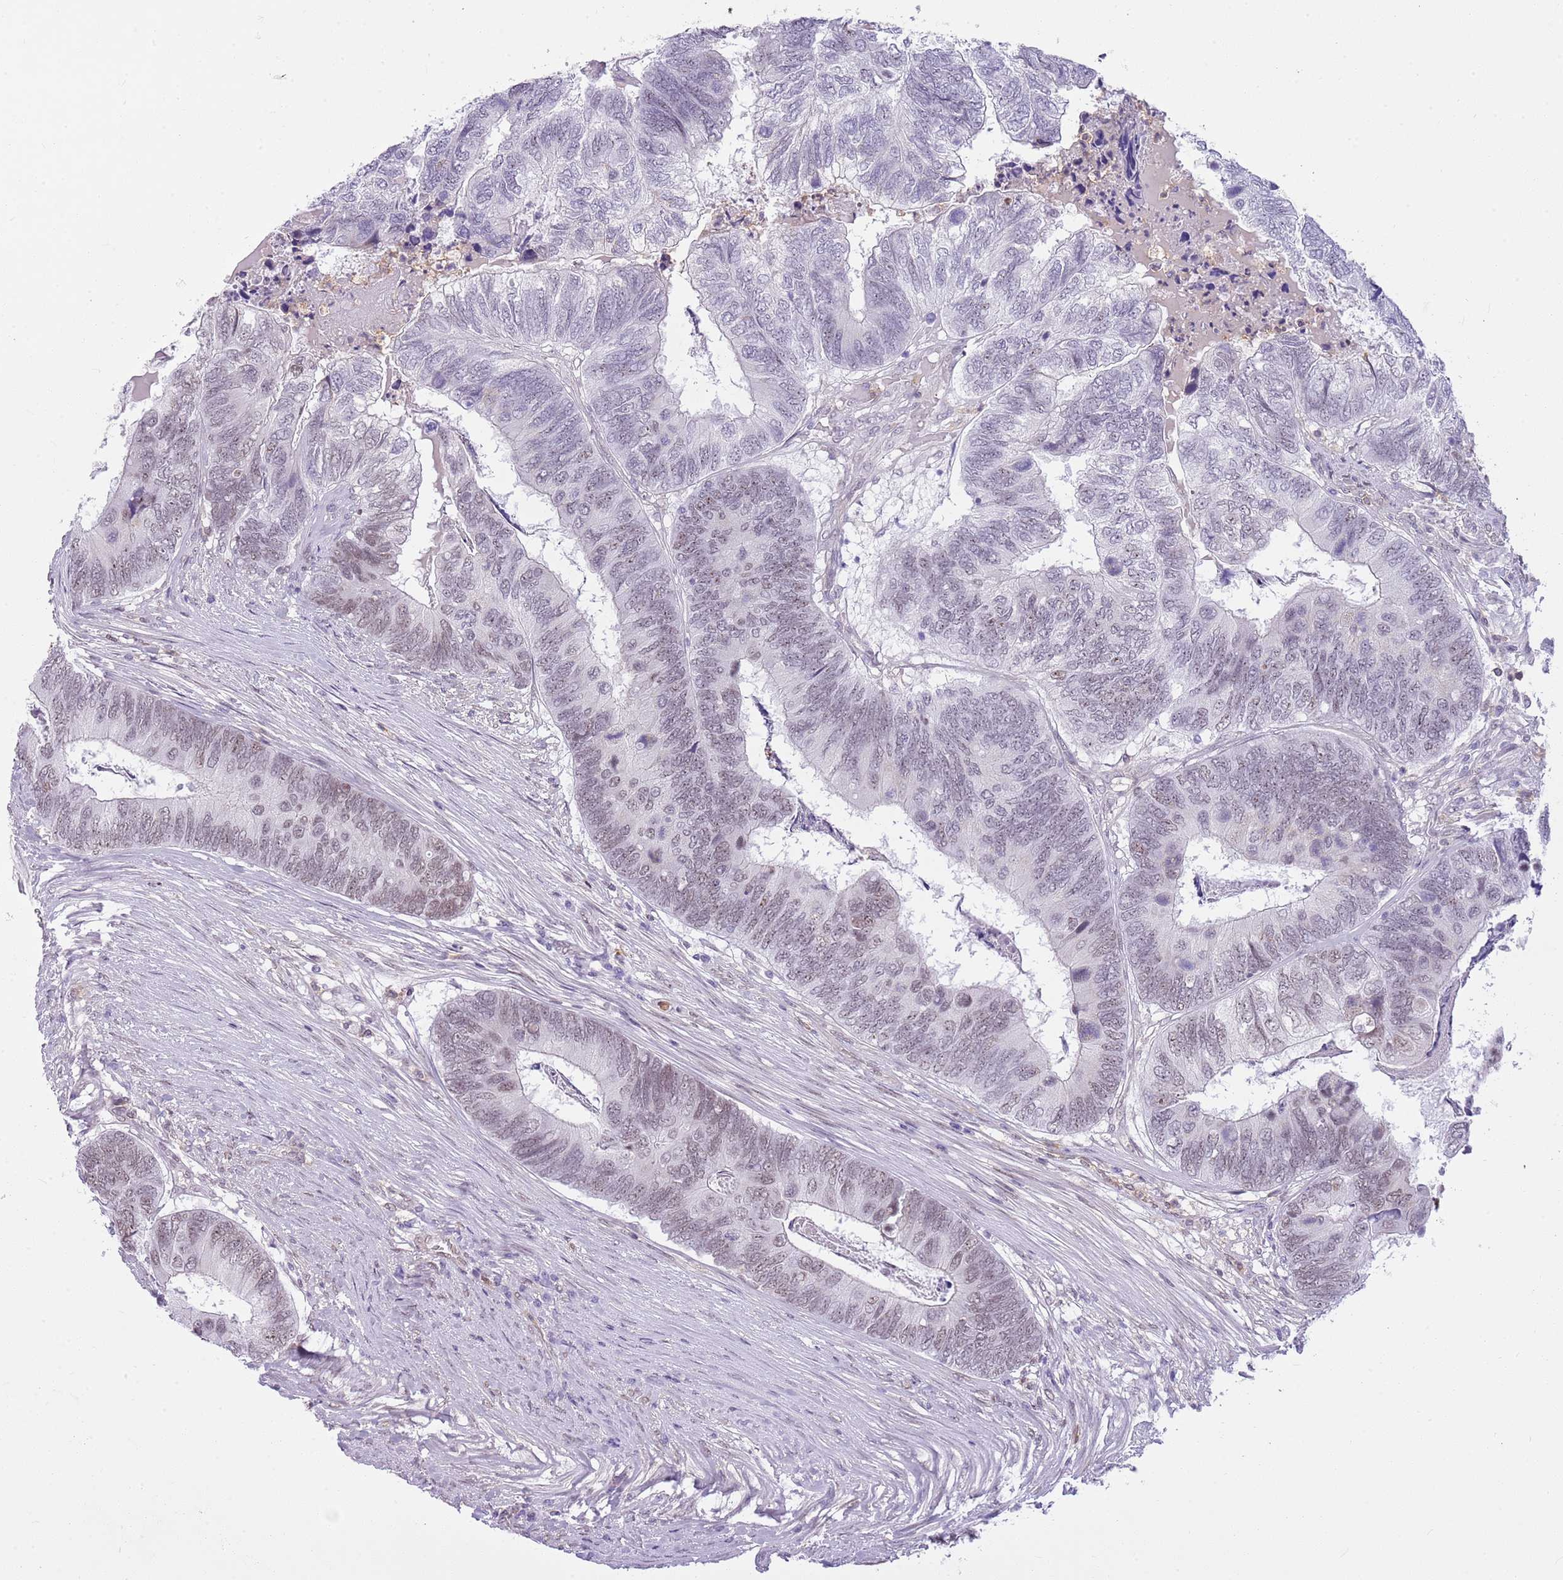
{"staining": {"intensity": "weak", "quantity": "25%-75%", "location": "nuclear"}, "tissue": "colorectal cancer", "cell_type": "Tumor cells", "image_type": "cancer", "snomed": [{"axis": "morphology", "description": "Adenocarcinoma, NOS"}, {"axis": "topography", "description": "Colon"}], "caption": "About 25%-75% of tumor cells in human colorectal cancer (adenocarcinoma) reveal weak nuclear protein staining as visualized by brown immunohistochemical staining.", "gene": "DHX32", "patient": {"sex": "female", "age": 67}}